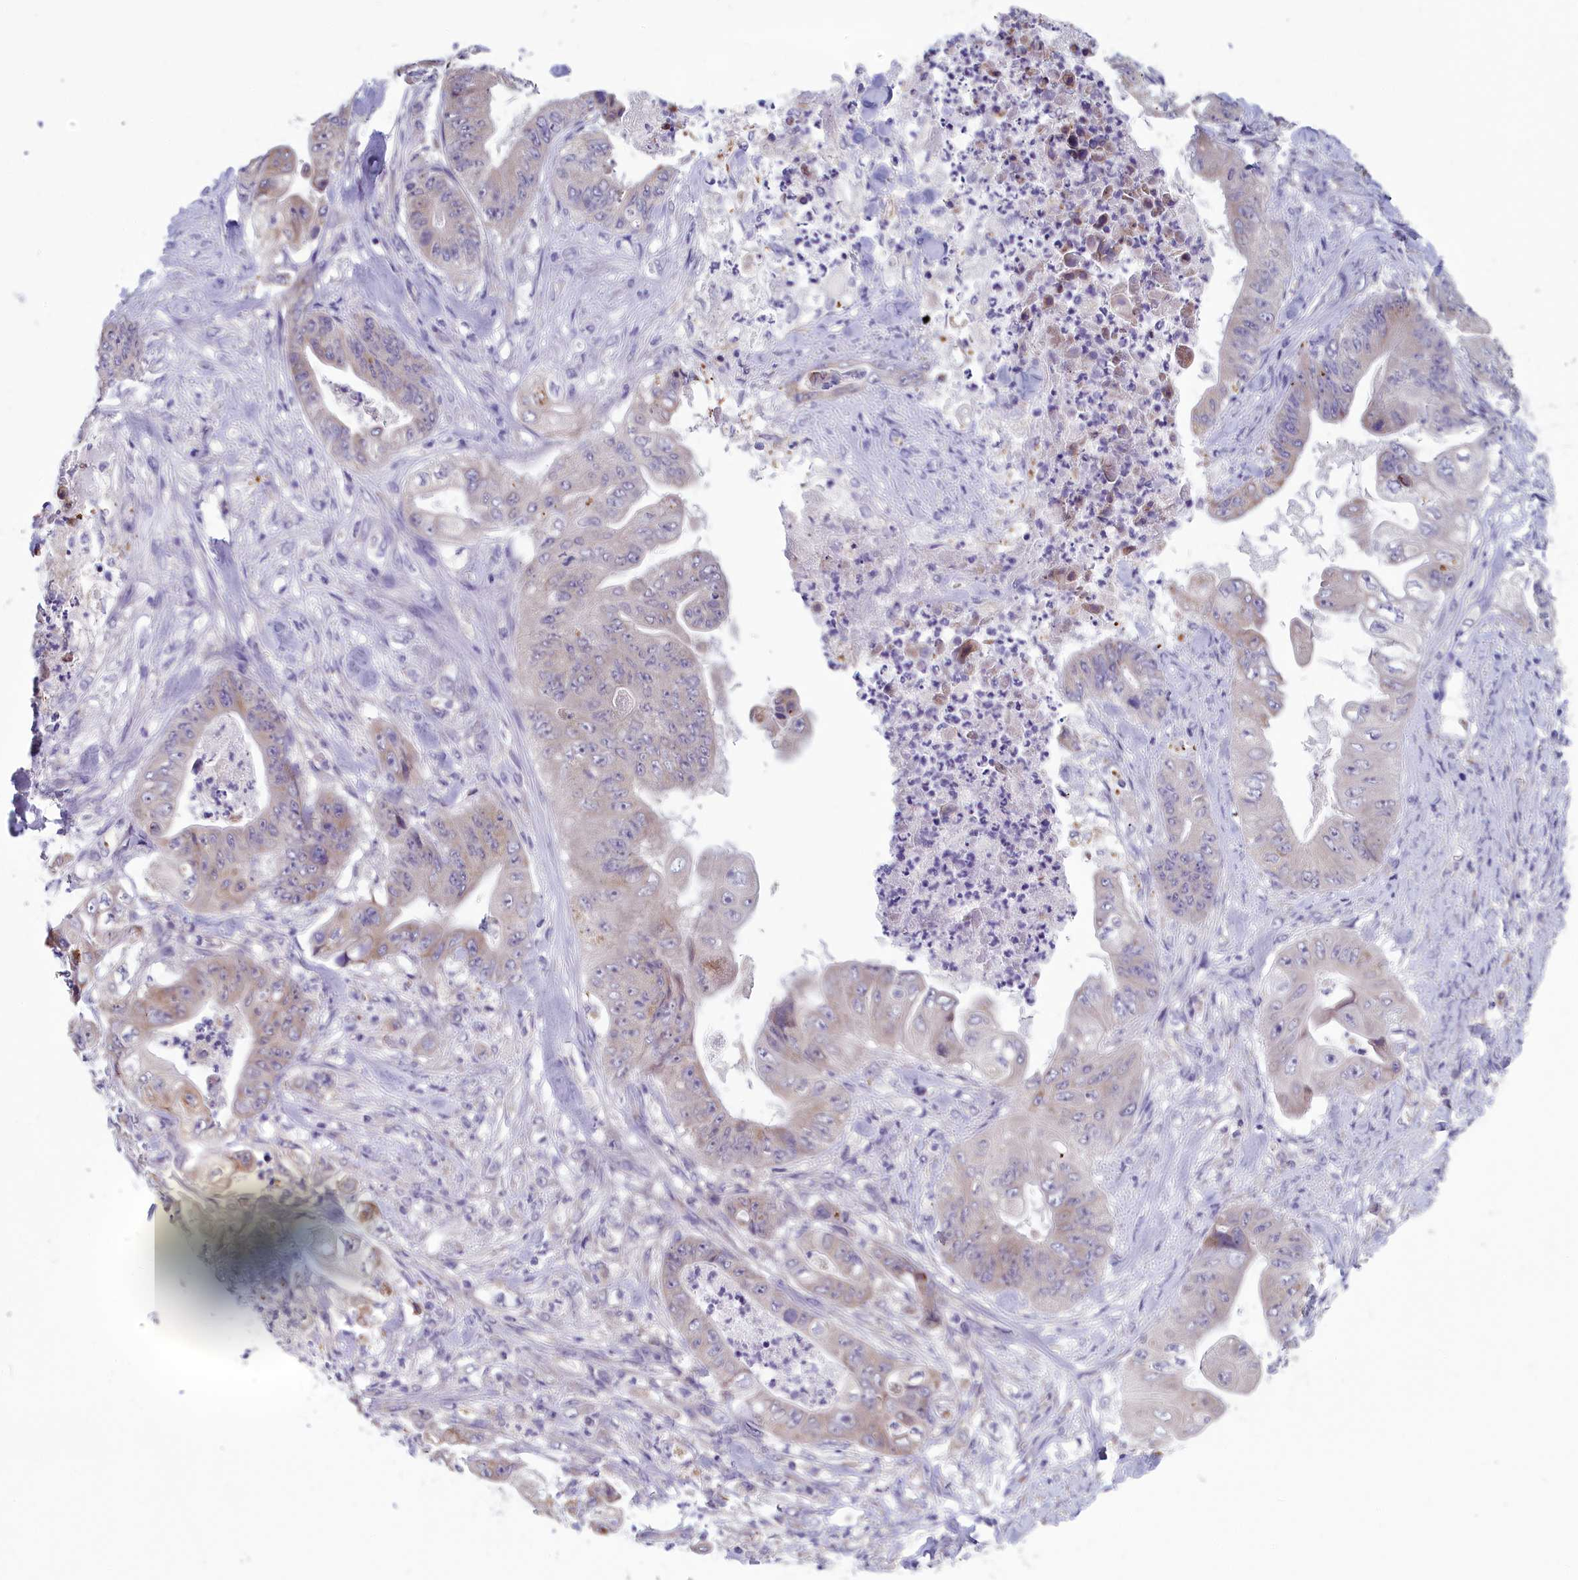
{"staining": {"intensity": "weak", "quantity": "<25%", "location": "cytoplasmic/membranous"}, "tissue": "stomach cancer", "cell_type": "Tumor cells", "image_type": "cancer", "snomed": [{"axis": "morphology", "description": "Adenocarcinoma, NOS"}, {"axis": "topography", "description": "Stomach"}], "caption": "Tumor cells are negative for protein expression in human stomach cancer (adenocarcinoma). The staining was performed using DAB to visualize the protein expression in brown, while the nuclei were stained in blue with hematoxylin (Magnification: 20x).", "gene": "MRI1", "patient": {"sex": "female", "age": 73}}